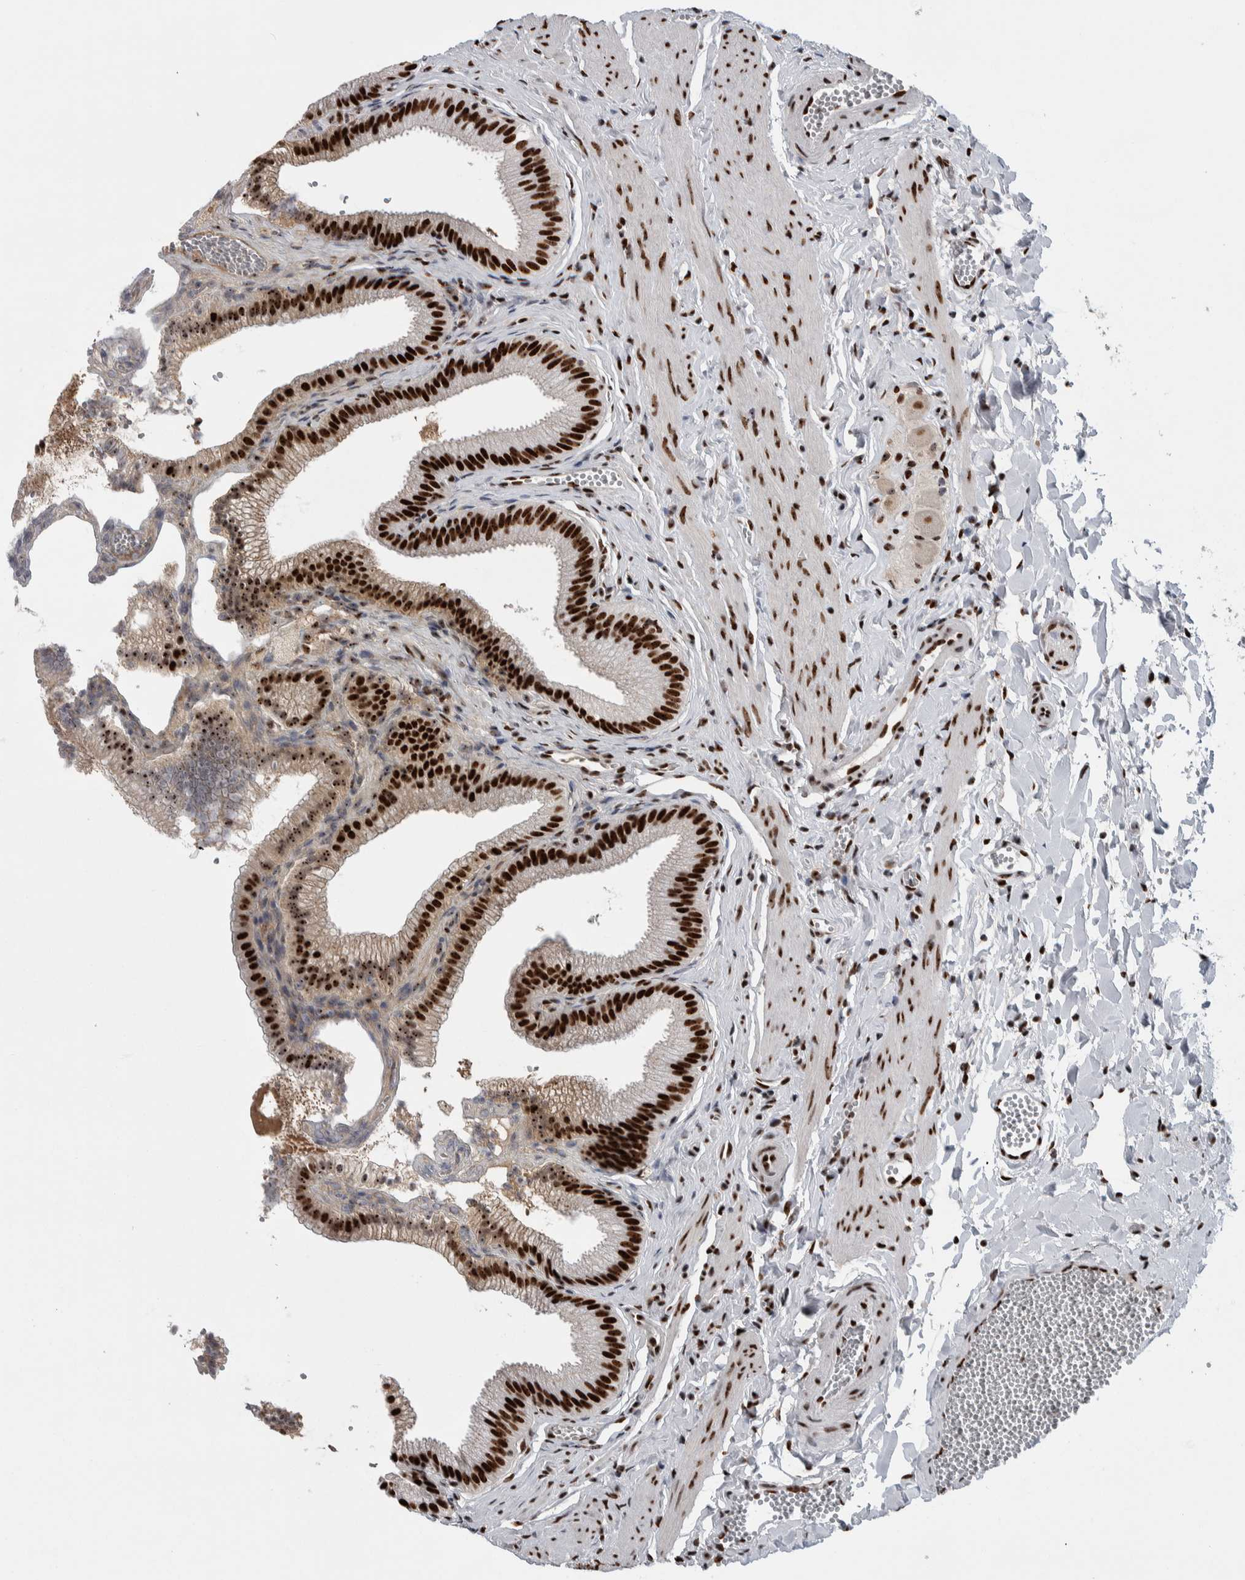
{"staining": {"intensity": "strong", "quantity": ">75%", "location": "nuclear"}, "tissue": "gallbladder", "cell_type": "Glandular cells", "image_type": "normal", "snomed": [{"axis": "morphology", "description": "Normal tissue, NOS"}, {"axis": "topography", "description": "Gallbladder"}], "caption": "Brown immunohistochemical staining in normal human gallbladder reveals strong nuclear positivity in about >75% of glandular cells.", "gene": "NCL", "patient": {"sex": "male", "age": 38}}